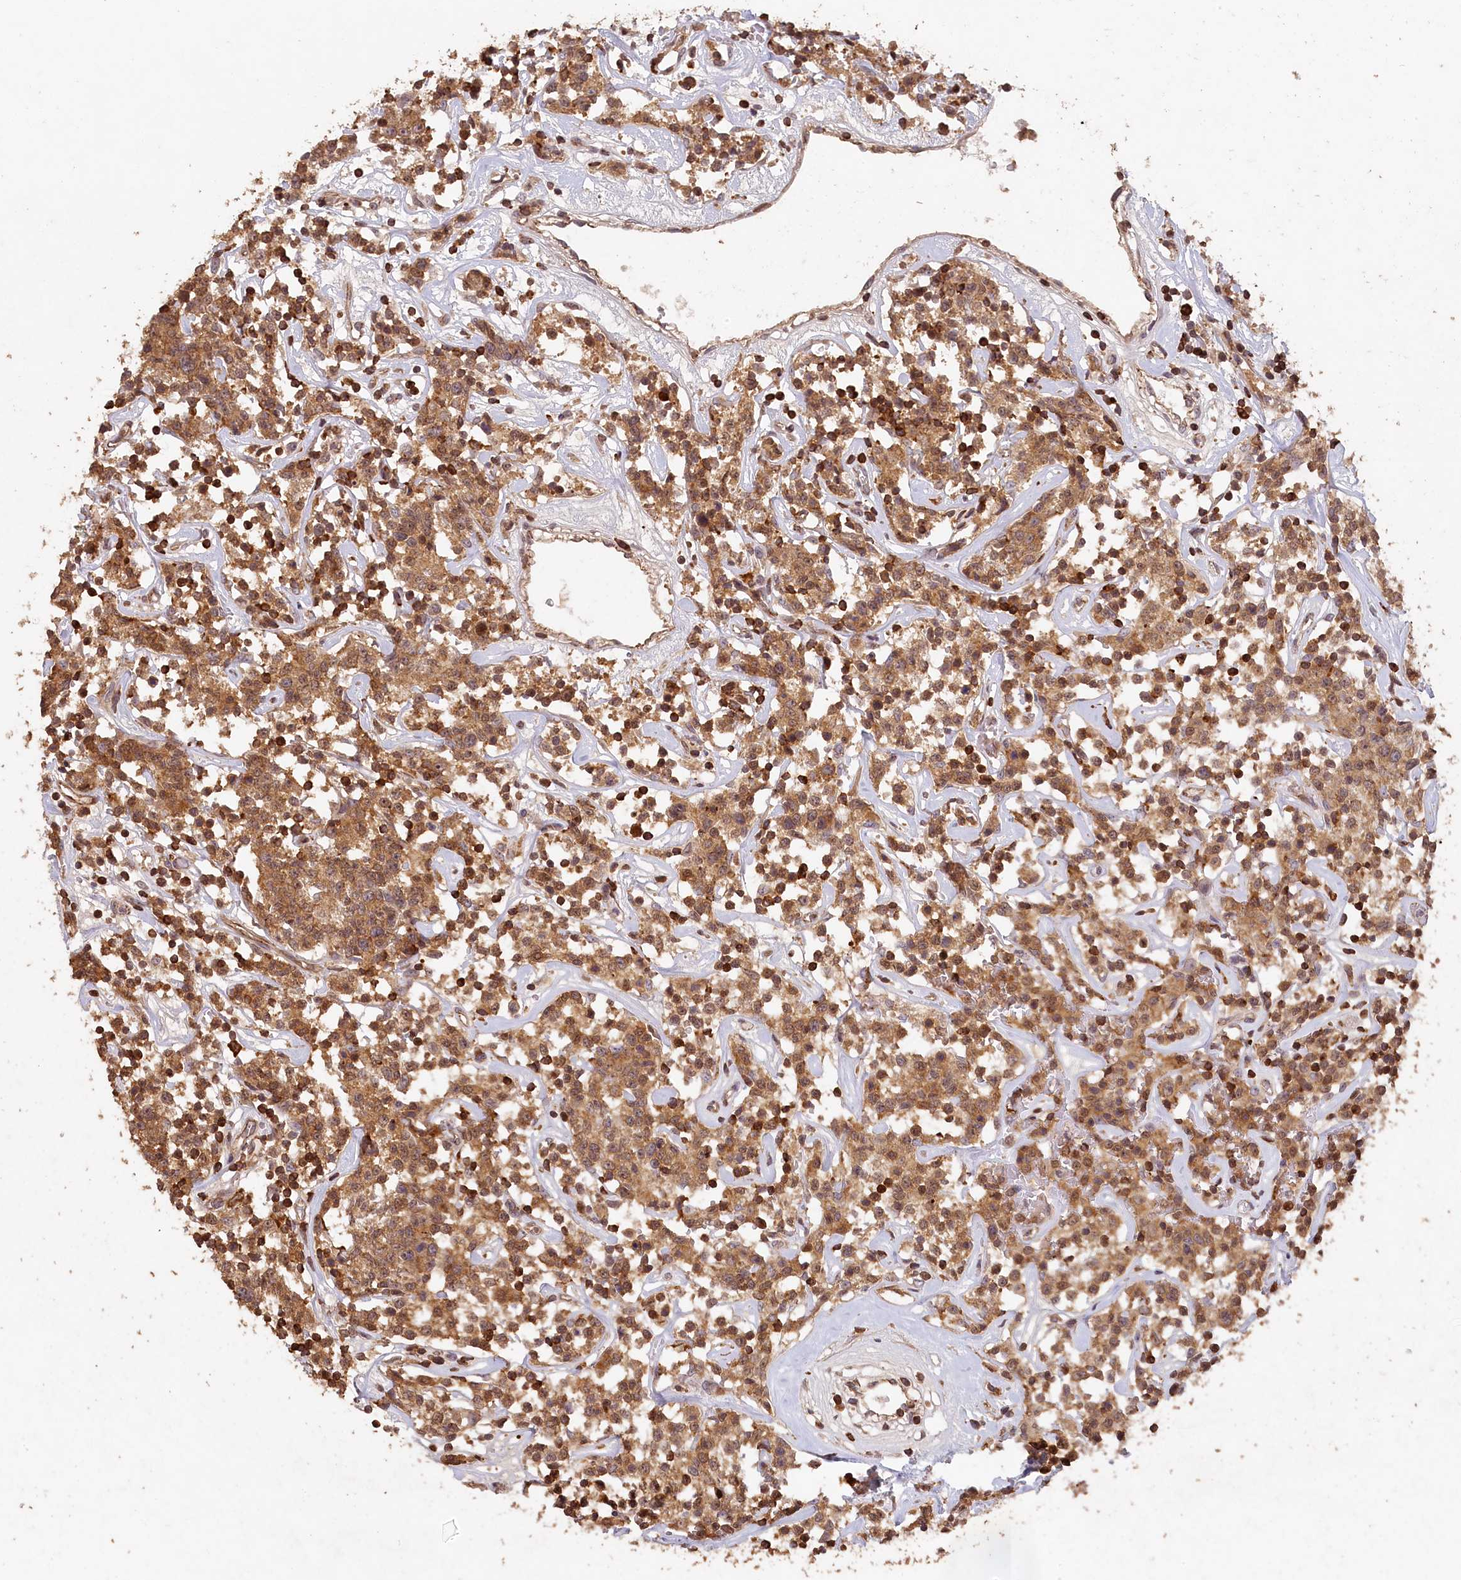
{"staining": {"intensity": "moderate", "quantity": ">75%", "location": "cytoplasmic/membranous"}, "tissue": "lymphoma", "cell_type": "Tumor cells", "image_type": "cancer", "snomed": [{"axis": "morphology", "description": "Malignant lymphoma, non-Hodgkin's type, Low grade"}, {"axis": "topography", "description": "Small intestine"}], "caption": "Immunohistochemistry photomicrograph of neoplastic tissue: malignant lymphoma, non-Hodgkin's type (low-grade) stained using immunohistochemistry (IHC) exhibits medium levels of moderate protein expression localized specifically in the cytoplasmic/membranous of tumor cells, appearing as a cytoplasmic/membranous brown color.", "gene": "MADD", "patient": {"sex": "female", "age": 59}}